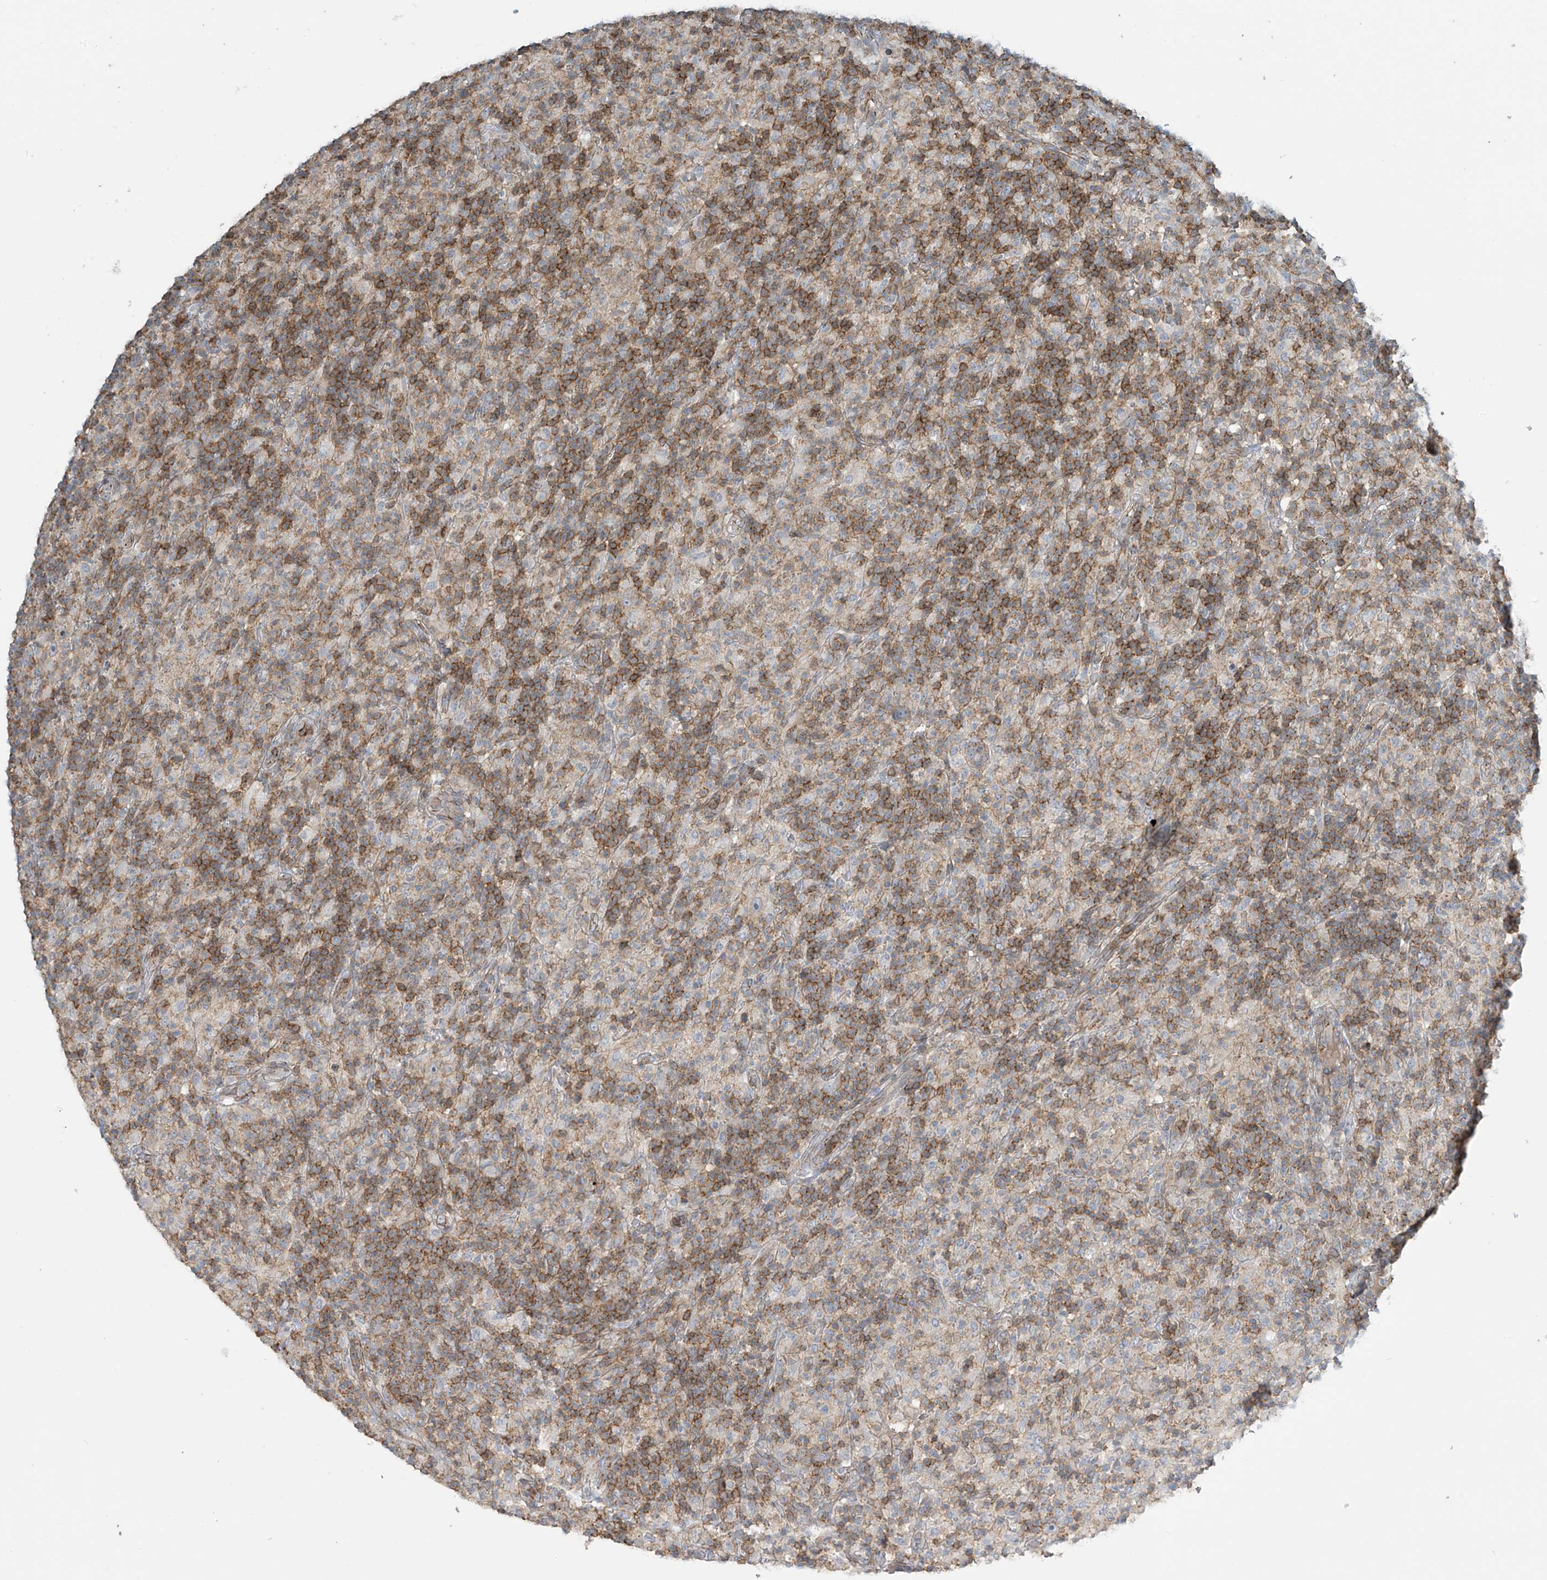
{"staining": {"intensity": "negative", "quantity": "none", "location": "none"}, "tissue": "lymphoma", "cell_type": "Tumor cells", "image_type": "cancer", "snomed": [{"axis": "morphology", "description": "Hodgkin's disease, NOS"}, {"axis": "topography", "description": "Lymph node"}], "caption": "Hodgkin's disease stained for a protein using IHC reveals no staining tumor cells.", "gene": "SLC9A2", "patient": {"sex": "male", "age": 70}}